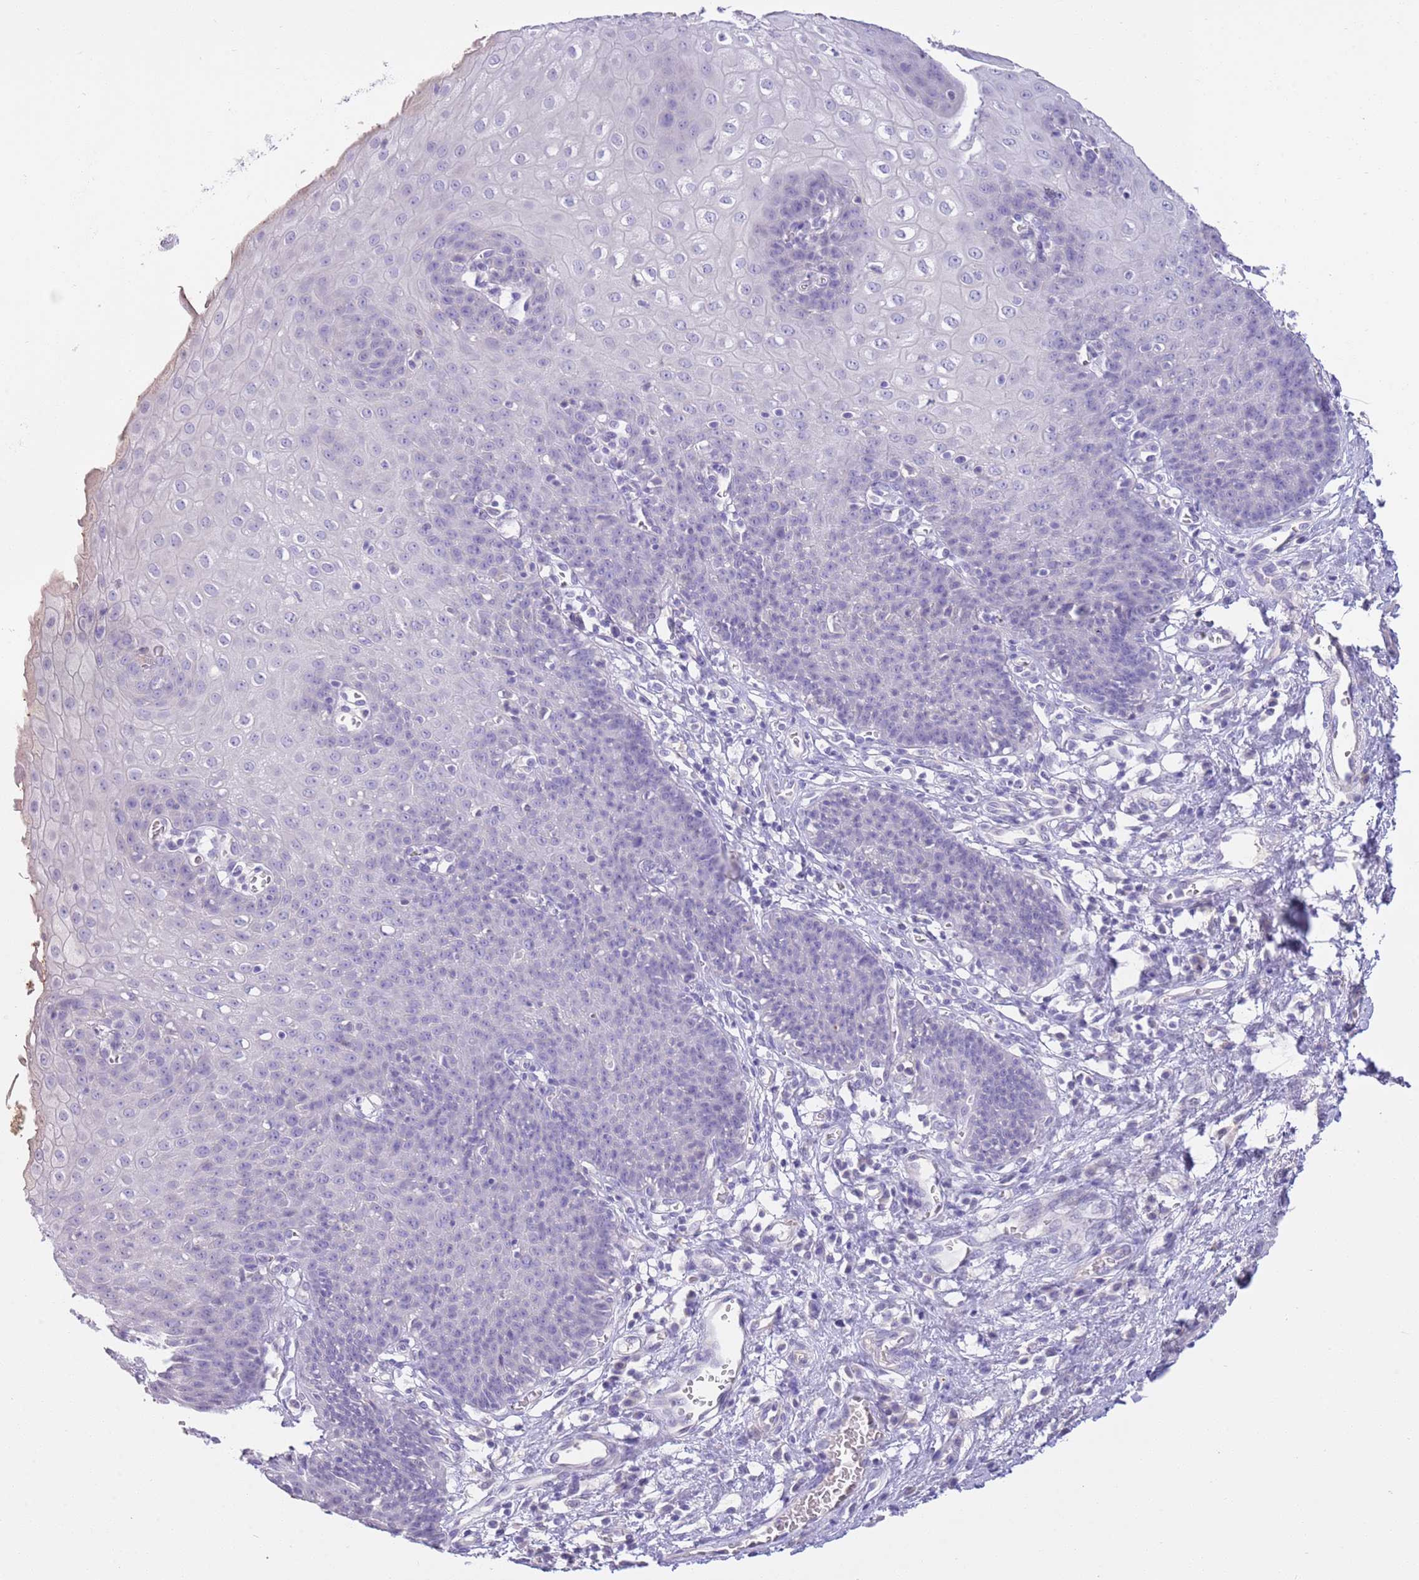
{"staining": {"intensity": "negative", "quantity": "none", "location": "none"}, "tissue": "esophagus", "cell_type": "Squamous epithelial cells", "image_type": "normal", "snomed": [{"axis": "morphology", "description": "Normal tissue, NOS"}, {"axis": "topography", "description": "Esophagus"}], "caption": "Immunohistochemistry image of unremarkable esophagus stained for a protein (brown), which shows no staining in squamous epithelial cells. (Stains: DAB immunohistochemistry (IHC) with hematoxylin counter stain, Microscopy: brightfield microscopy at high magnification).", "gene": "SFTPA1", "patient": {"sex": "male", "age": 71}}